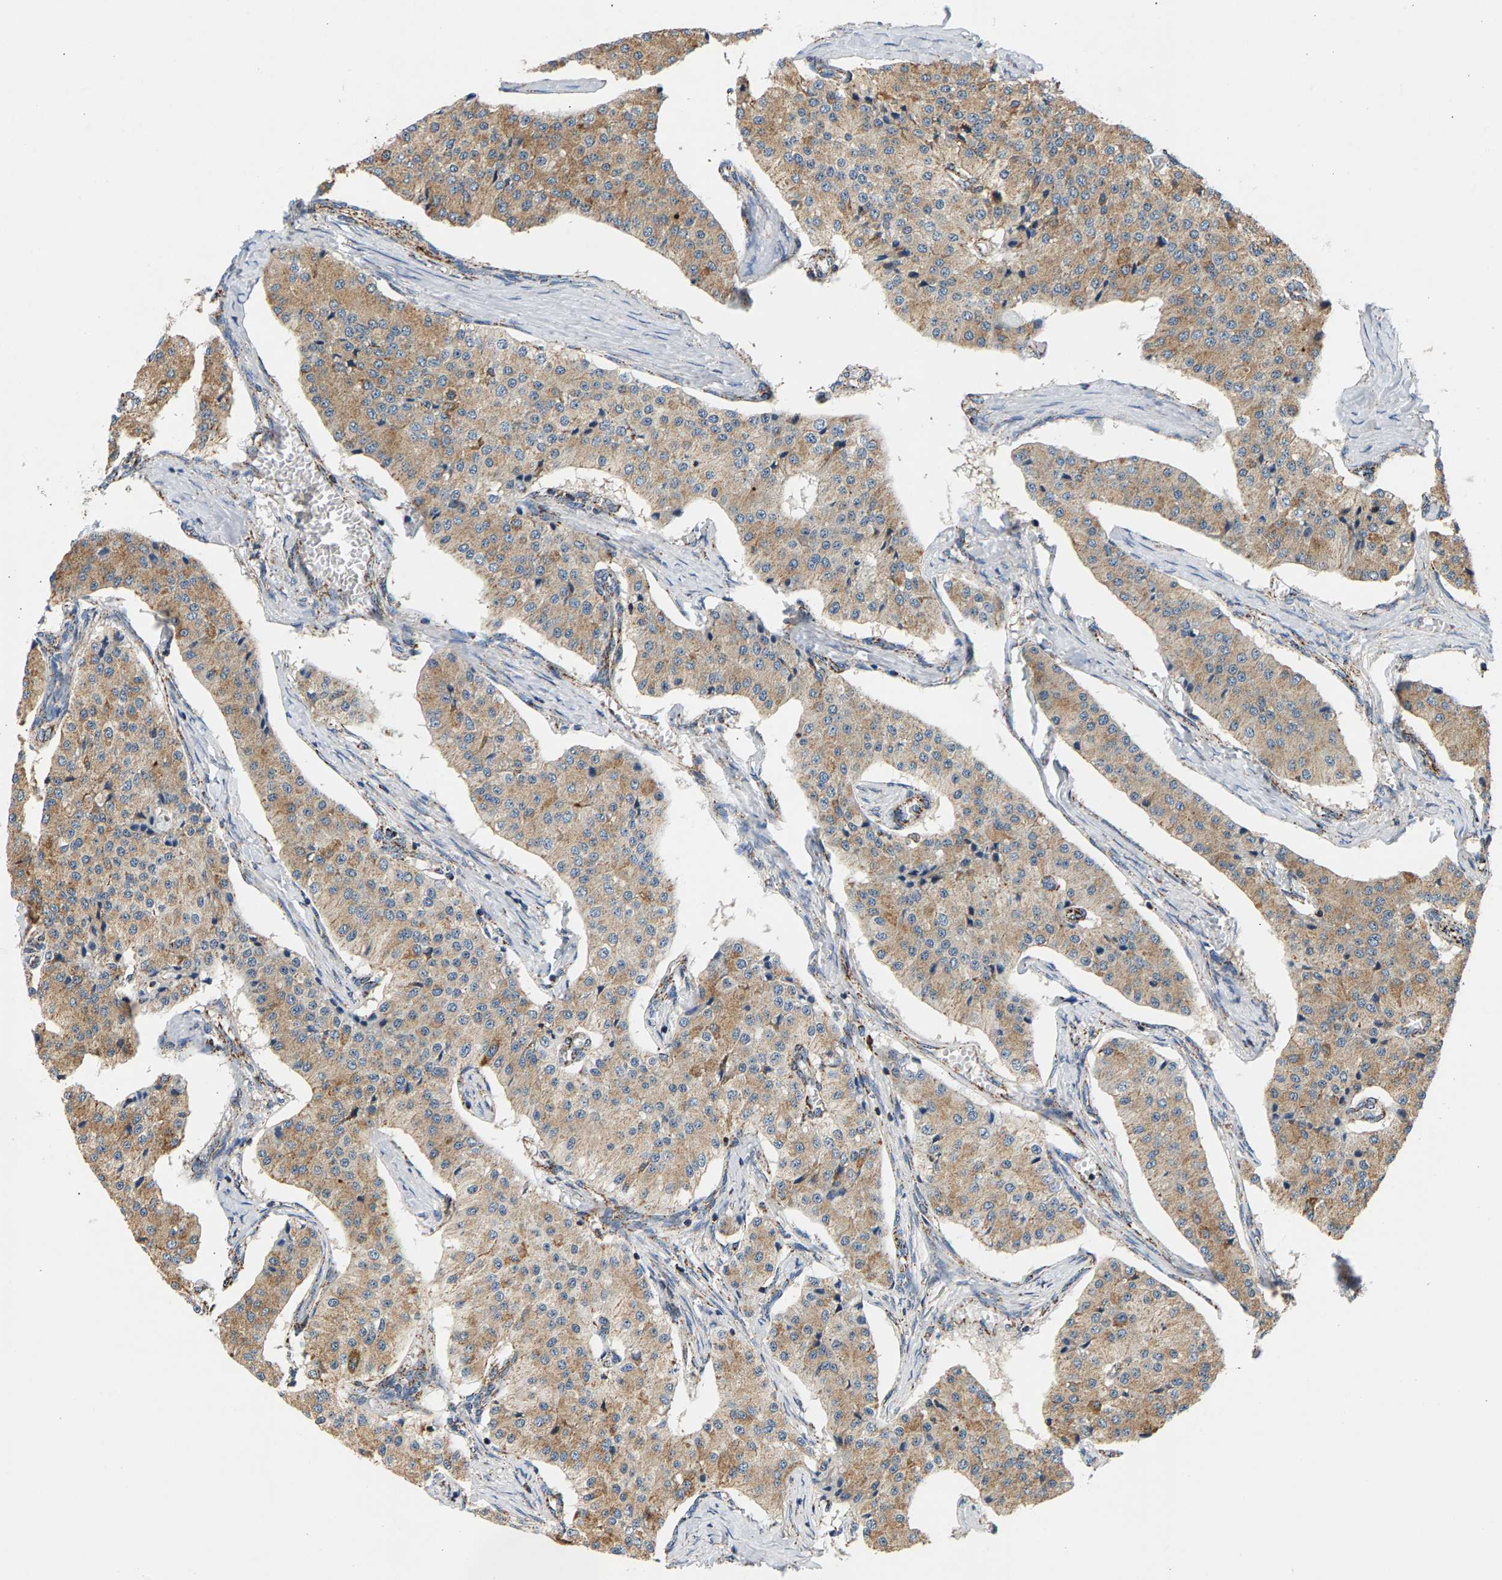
{"staining": {"intensity": "moderate", "quantity": ">75%", "location": "cytoplasmic/membranous"}, "tissue": "carcinoid", "cell_type": "Tumor cells", "image_type": "cancer", "snomed": [{"axis": "morphology", "description": "Carcinoid, malignant, NOS"}, {"axis": "topography", "description": "Colon"}], "caption": "High-magnification brightfield microscopy of carcinoid stained with DAB (3,3'-diaminobenzidine) (brown) and counterstained with hematoxylin (blue). tumor cells exhibit moderate cytoplasmic/membranous positivity is present in about>75% of cells.", "gene": "PDE1A", "patient": {"sex": "female", "age": 52}}